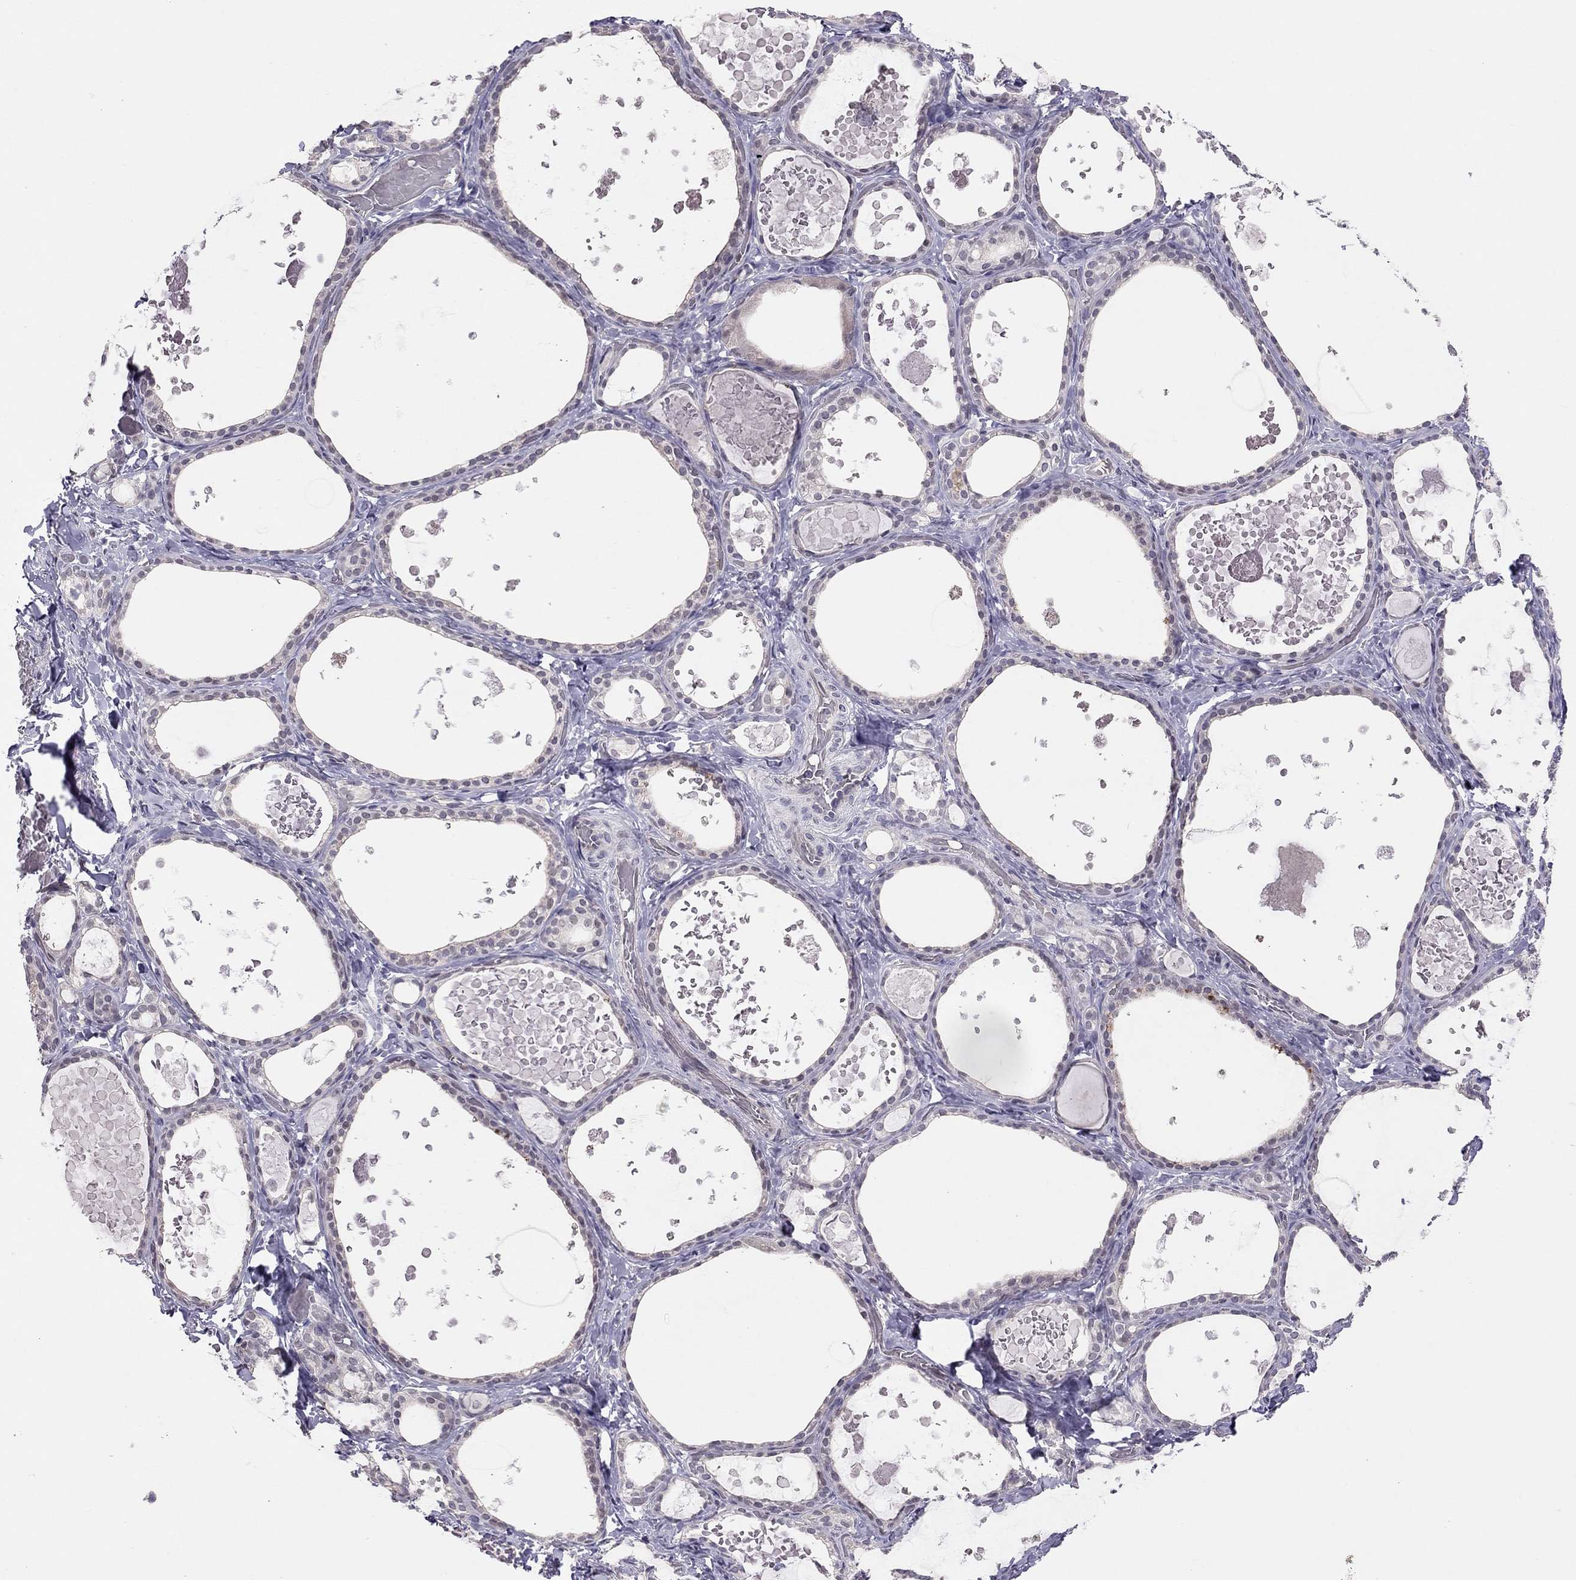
{"staining": {"intensity": "negative", "quantity": "none", "location": "none"}, "tissue": "thyroid gland", "cell_type": "Glandular cells", "image_type": "normal", "snomed": [{"axis": "morphology", "description": "Normal tissue, NOS"}, {"axis": "topography", "description": "Thyroid gland"}], "caption": "Immunohistochemical staining of unremarkable thyroid gland reveals no significant positivity in glandular cells. The staining is performed using DAB (3,3'-diaminobenzidine) brown chromogen with nuclei counter-stained in using hematoxylin.", "gene": "HSF2BP", "patient": {"sex": "female", "age": 56}}